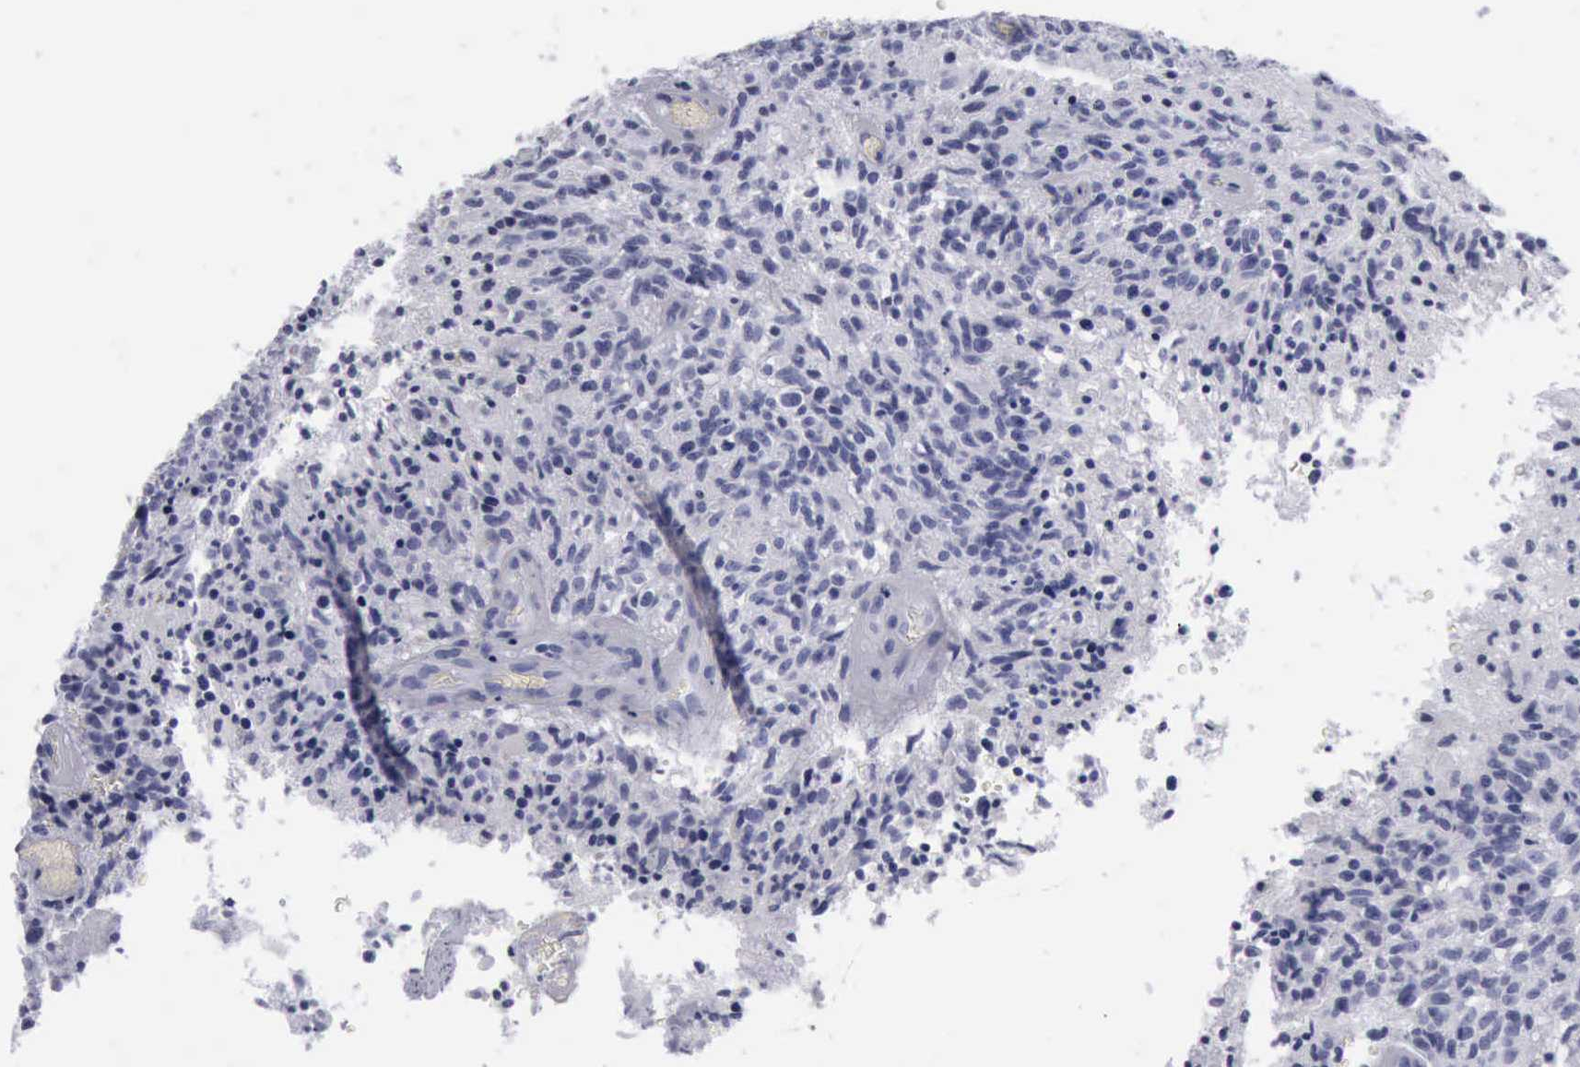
{"staining": {"intensity": "negative", "quantity": "none", "location": "none"}, "tissue": "glioma", "cell_type": "Tumor cells", "image_type": "cancer", "snomed": [{"axis": "morphology", "description": "Glioma, malignant, High grade"}, {"axis": "topography", "description": "Brain"}], "caption": "Glioma was stained to show a protein in brown. There is no significant positivity in tumor cells.", "gene": "KRT13", "patient": {"sex": "male", "age": 36}}